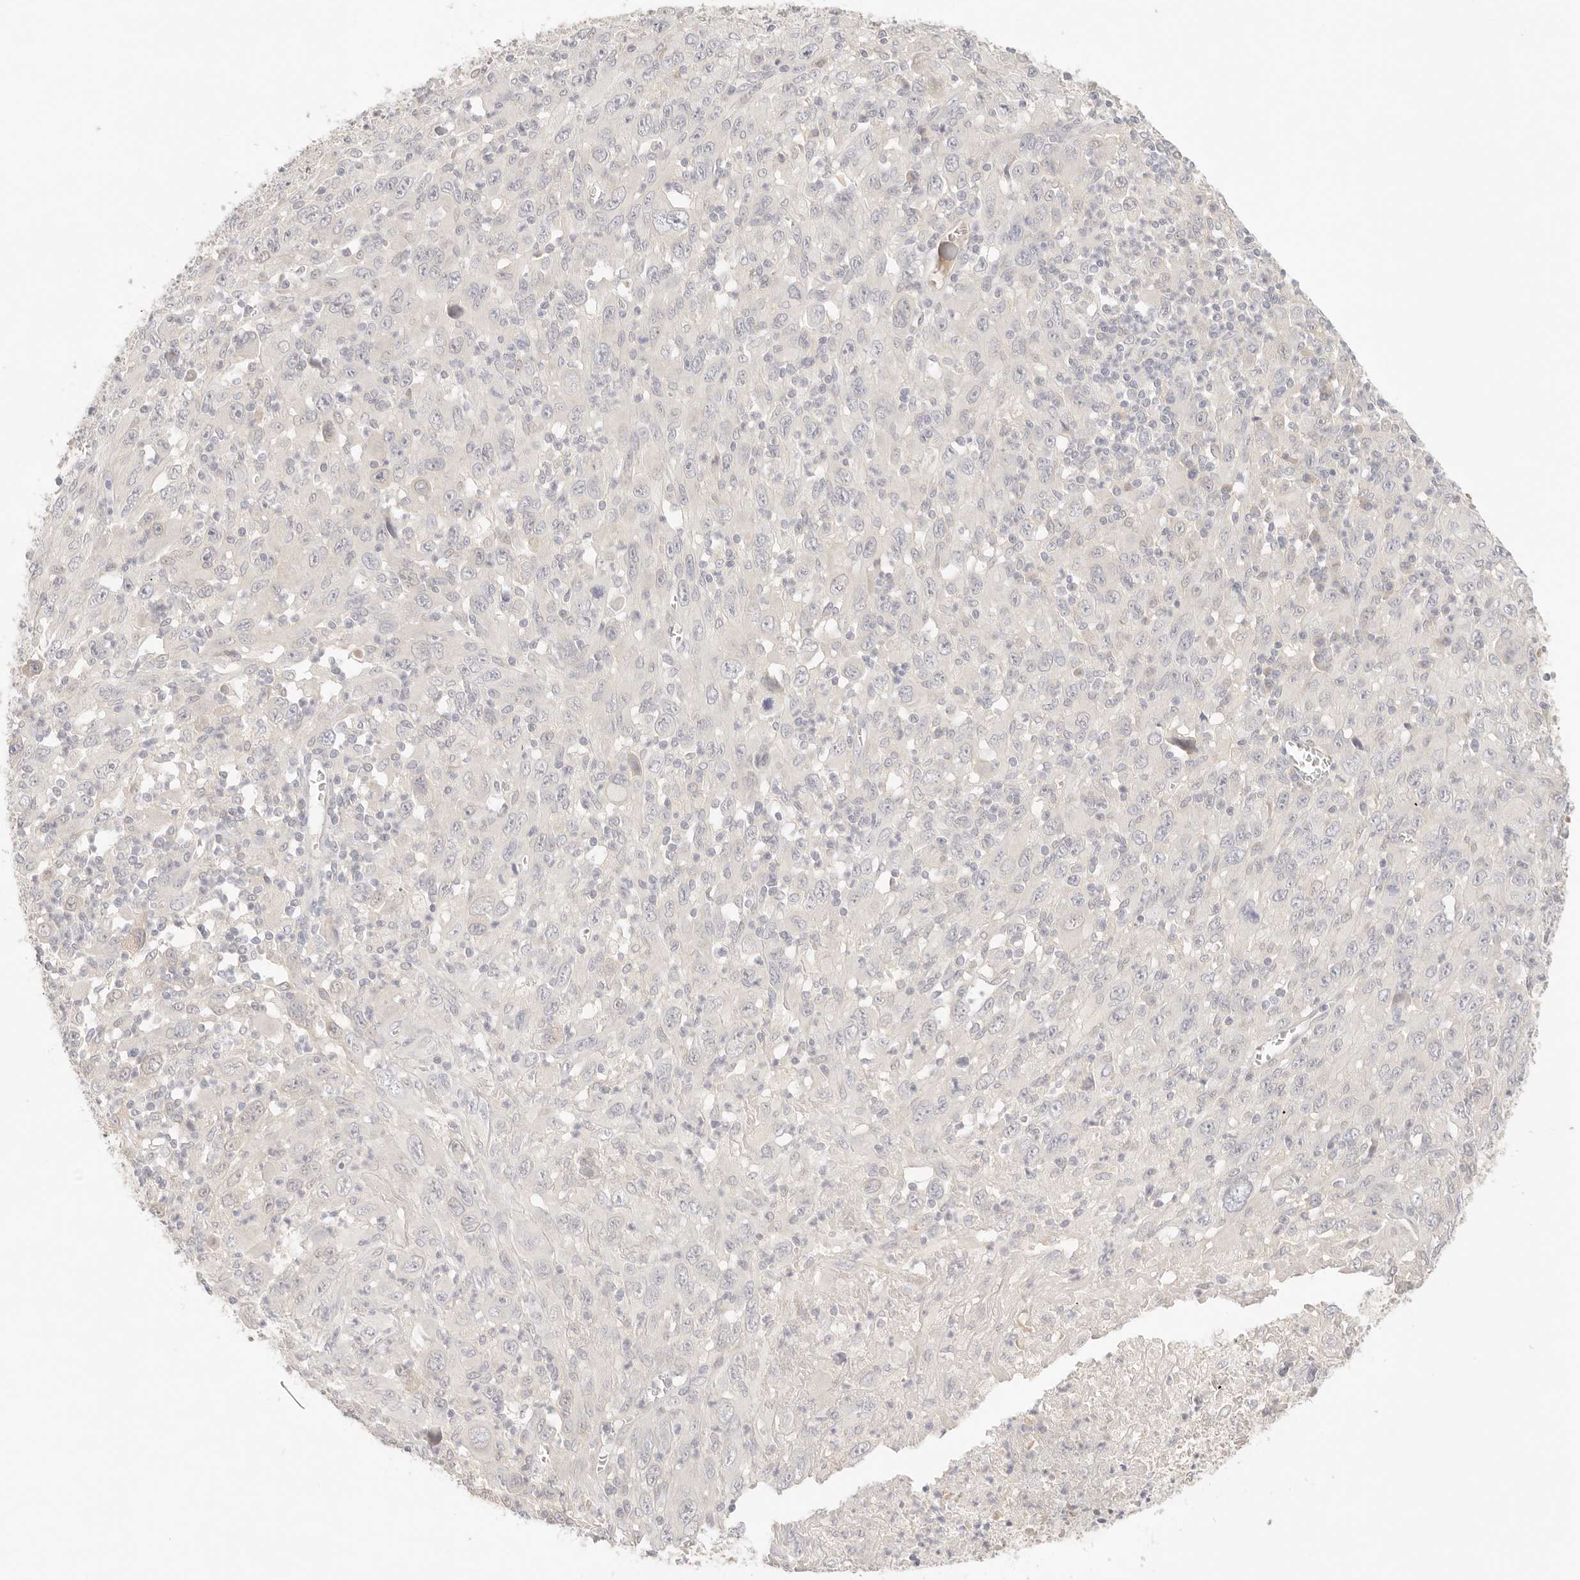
{"staining": {"intensity": "negative", "quantity": "none", "location": "none"}, "tissue": "melanoma", "cell_type": "Tumor cells", "image_type": "cancer", "snomed": [{"axis": "morphology", "description": "Malignant melanoma, Metastatic site"}, {"axis": "topography", "description": "Skin"}], "caption": "High magnification brightfield microscopy of malignant melanoma (metastatic site) stained with DAB (brown) and counterstained with hematoxylin (blue): tumor cells show no significant staining. (Brightfield microscopy of DAB IHC at high magnification).", "gene": "SPHK1", "patient": {"sex": "female", "age": 56}}